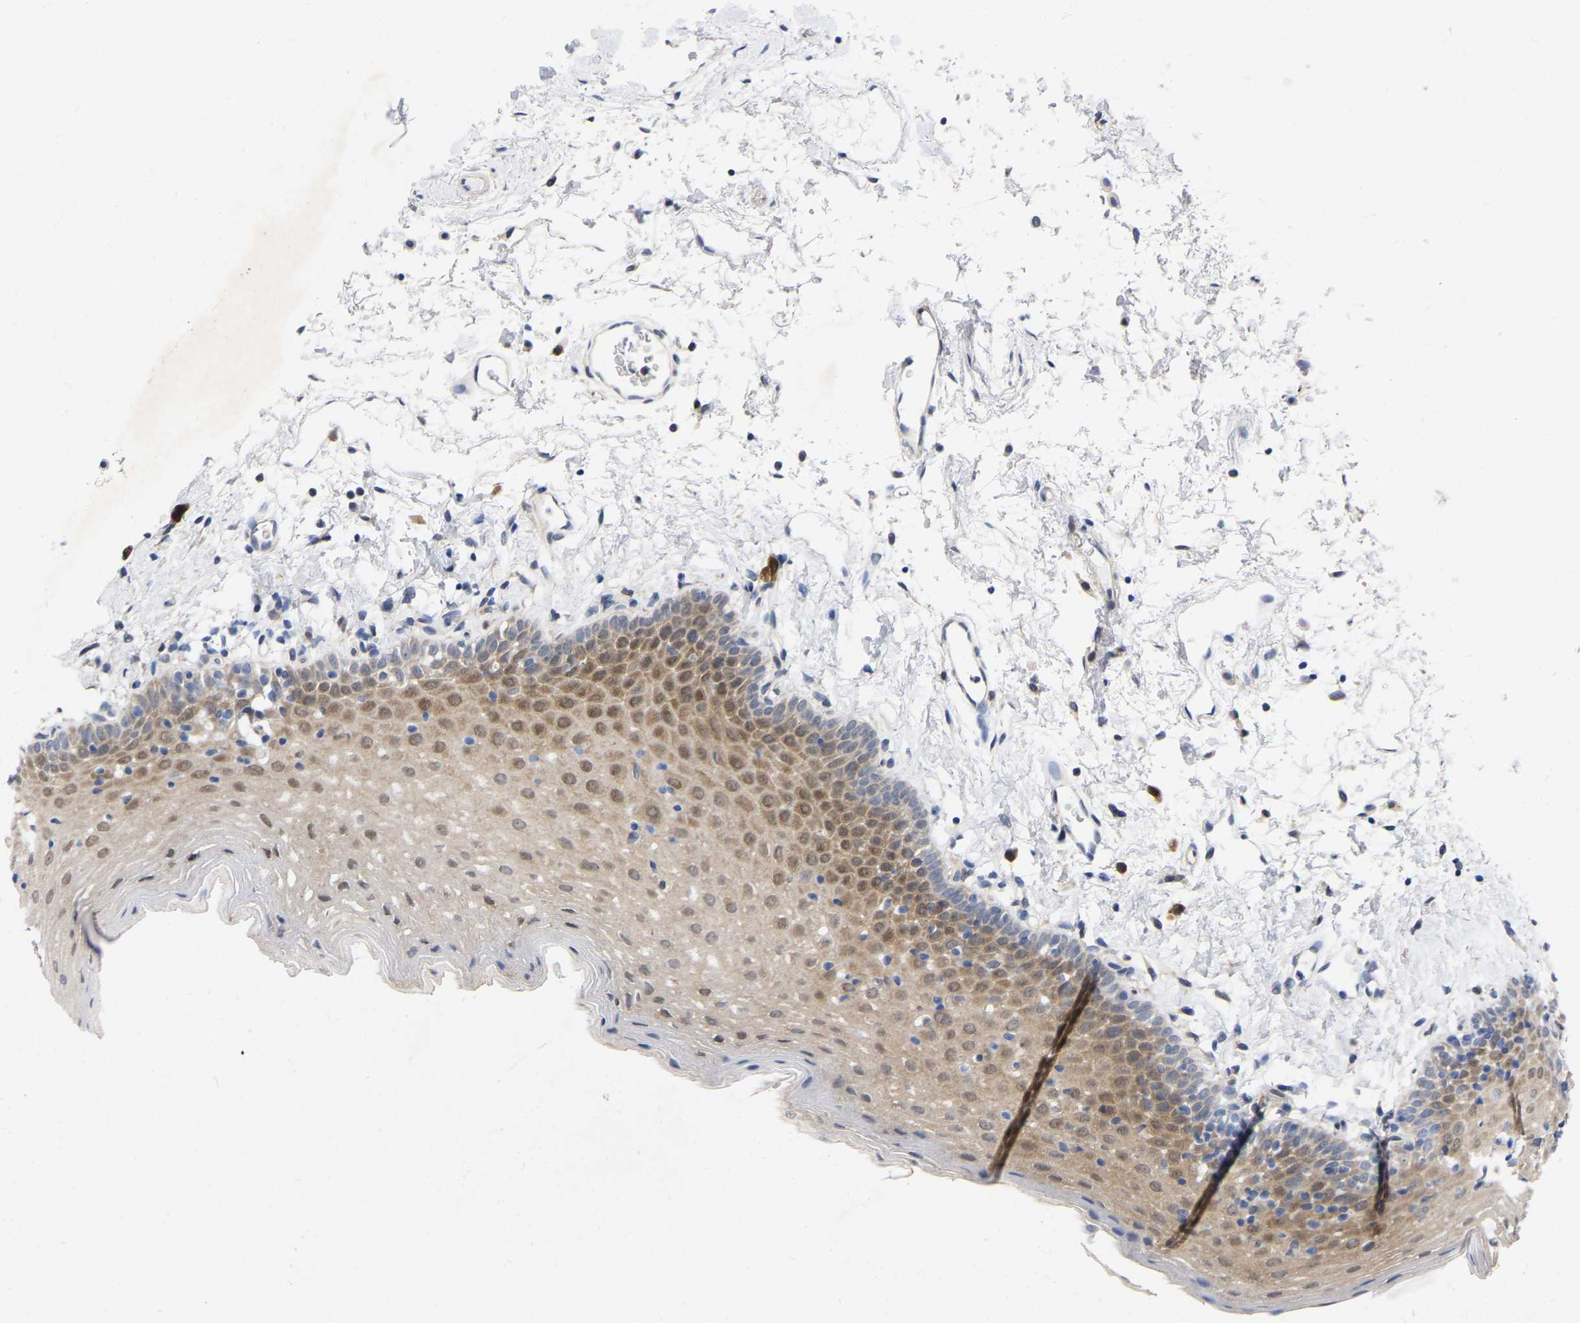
{"staining": {"intensity": "moderate", "quantity": ">75%", "location": "cytoplasmic/membranous,nuclear"}, "tissue": "oral mucosa", "cell_type": "Squamous epithelial cells", "image_type": "normal", "snomed": [{"axis": "morphology", "description": "Normal tissue, NOS"}, {"axis": "topography", "description": "Oral tissue"}], "caption": "This is an image of IHC staining of benign oral mucosa, which shows moderate staining in the cytoplasmic/membranous,nuclear of squamous epithelial cells.", "gene": "UBE4B", "patient": {"sex": "male", "age": 66}}